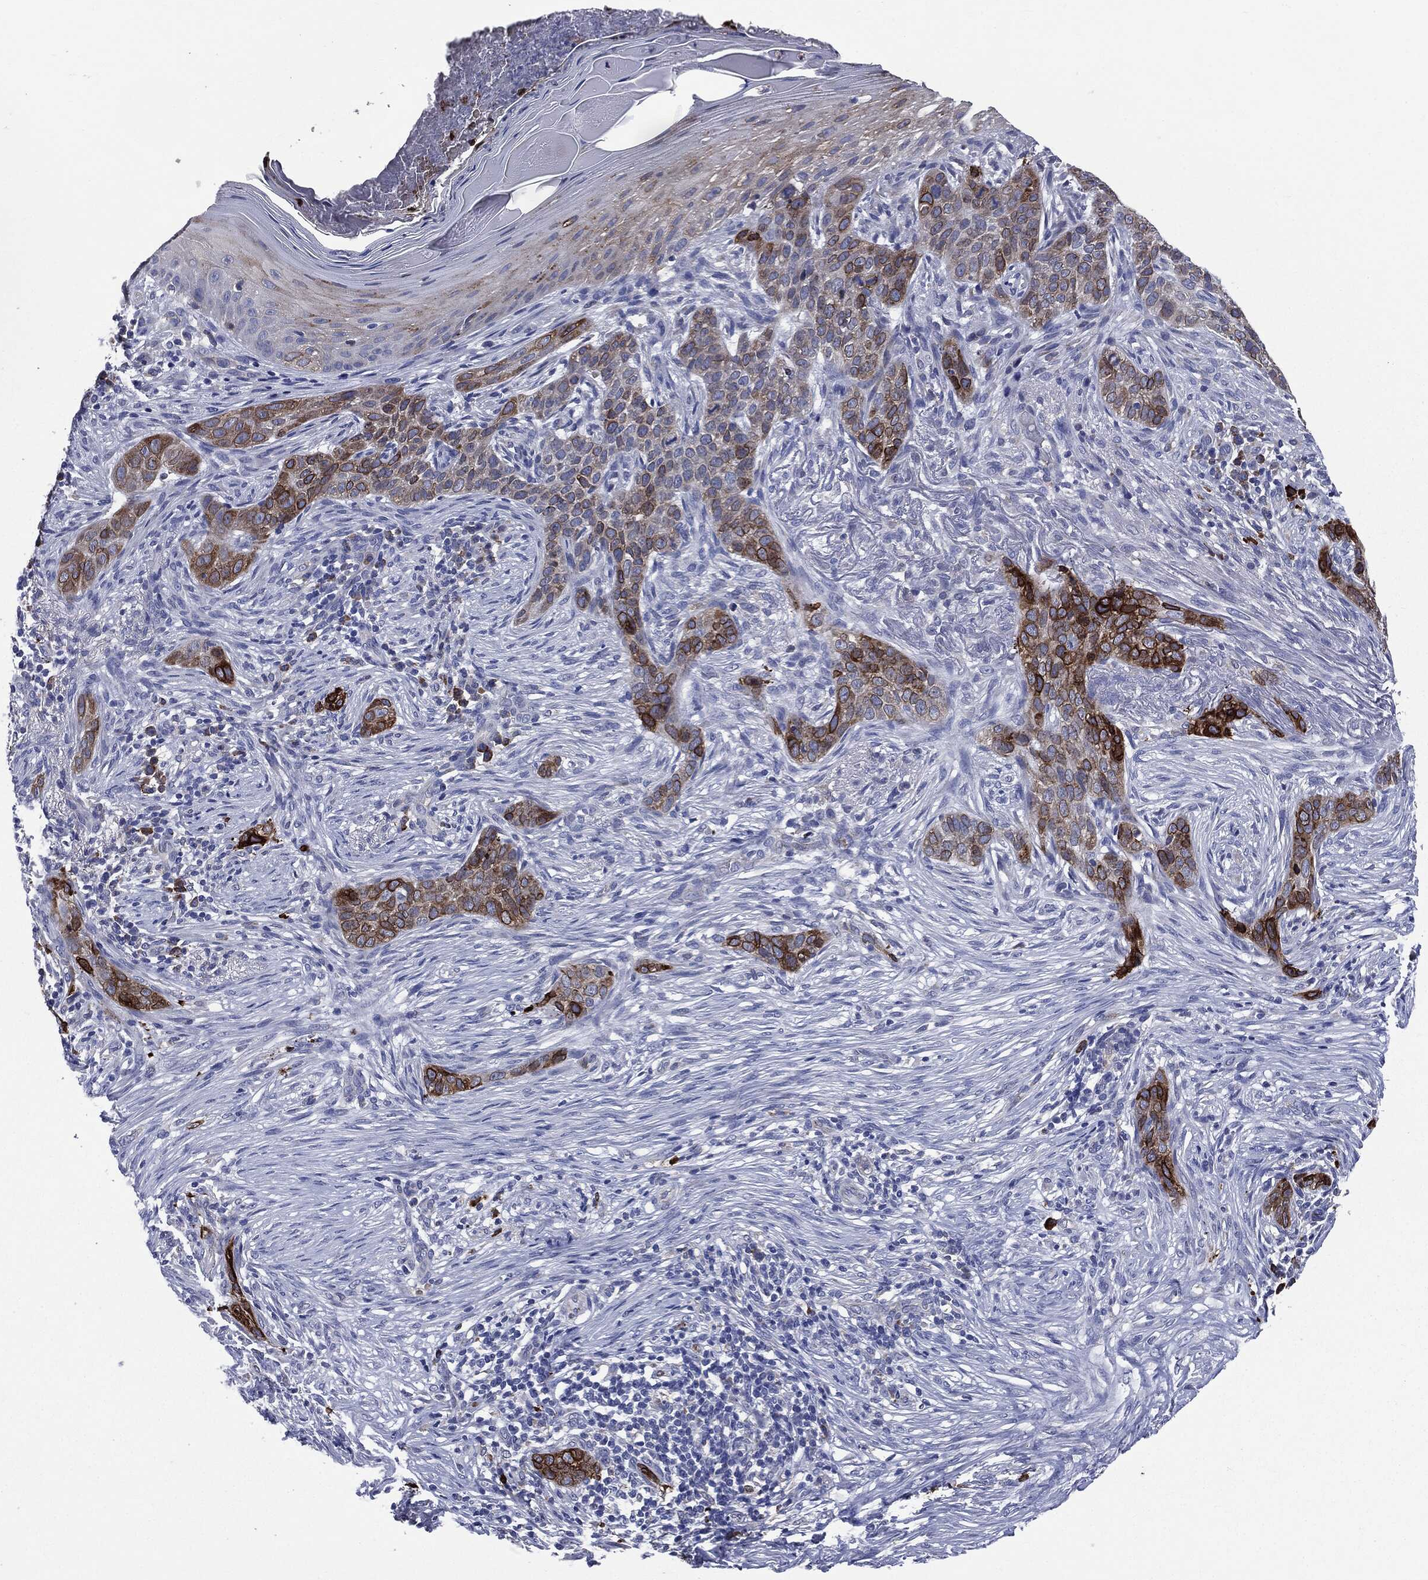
{"staining": {"intensity": "strong", "quantity": "25%-75%", "location": "cytoplasmic/membranous,nuclear"}, "tissue": "skin cancer", "cell_type": "Tumor cells", "image_type": "cancer", "snomed": [{"axis": "morphology", "description": "Squamous cell carcinoma, NOS"}, {"axis": "topography", "description": "Skin"}], "caption": "Immunohistochemistry of skin squamous cell carcinoma shows high levels of strong cytoplasmic/membranous and nuclear staining in about 25%-75% of tumor cells. (Brightfield microscopy of DAB IHC at high magnification).", "gene": "PTGS2", "patient": {"sex": "male", "age": 88}}